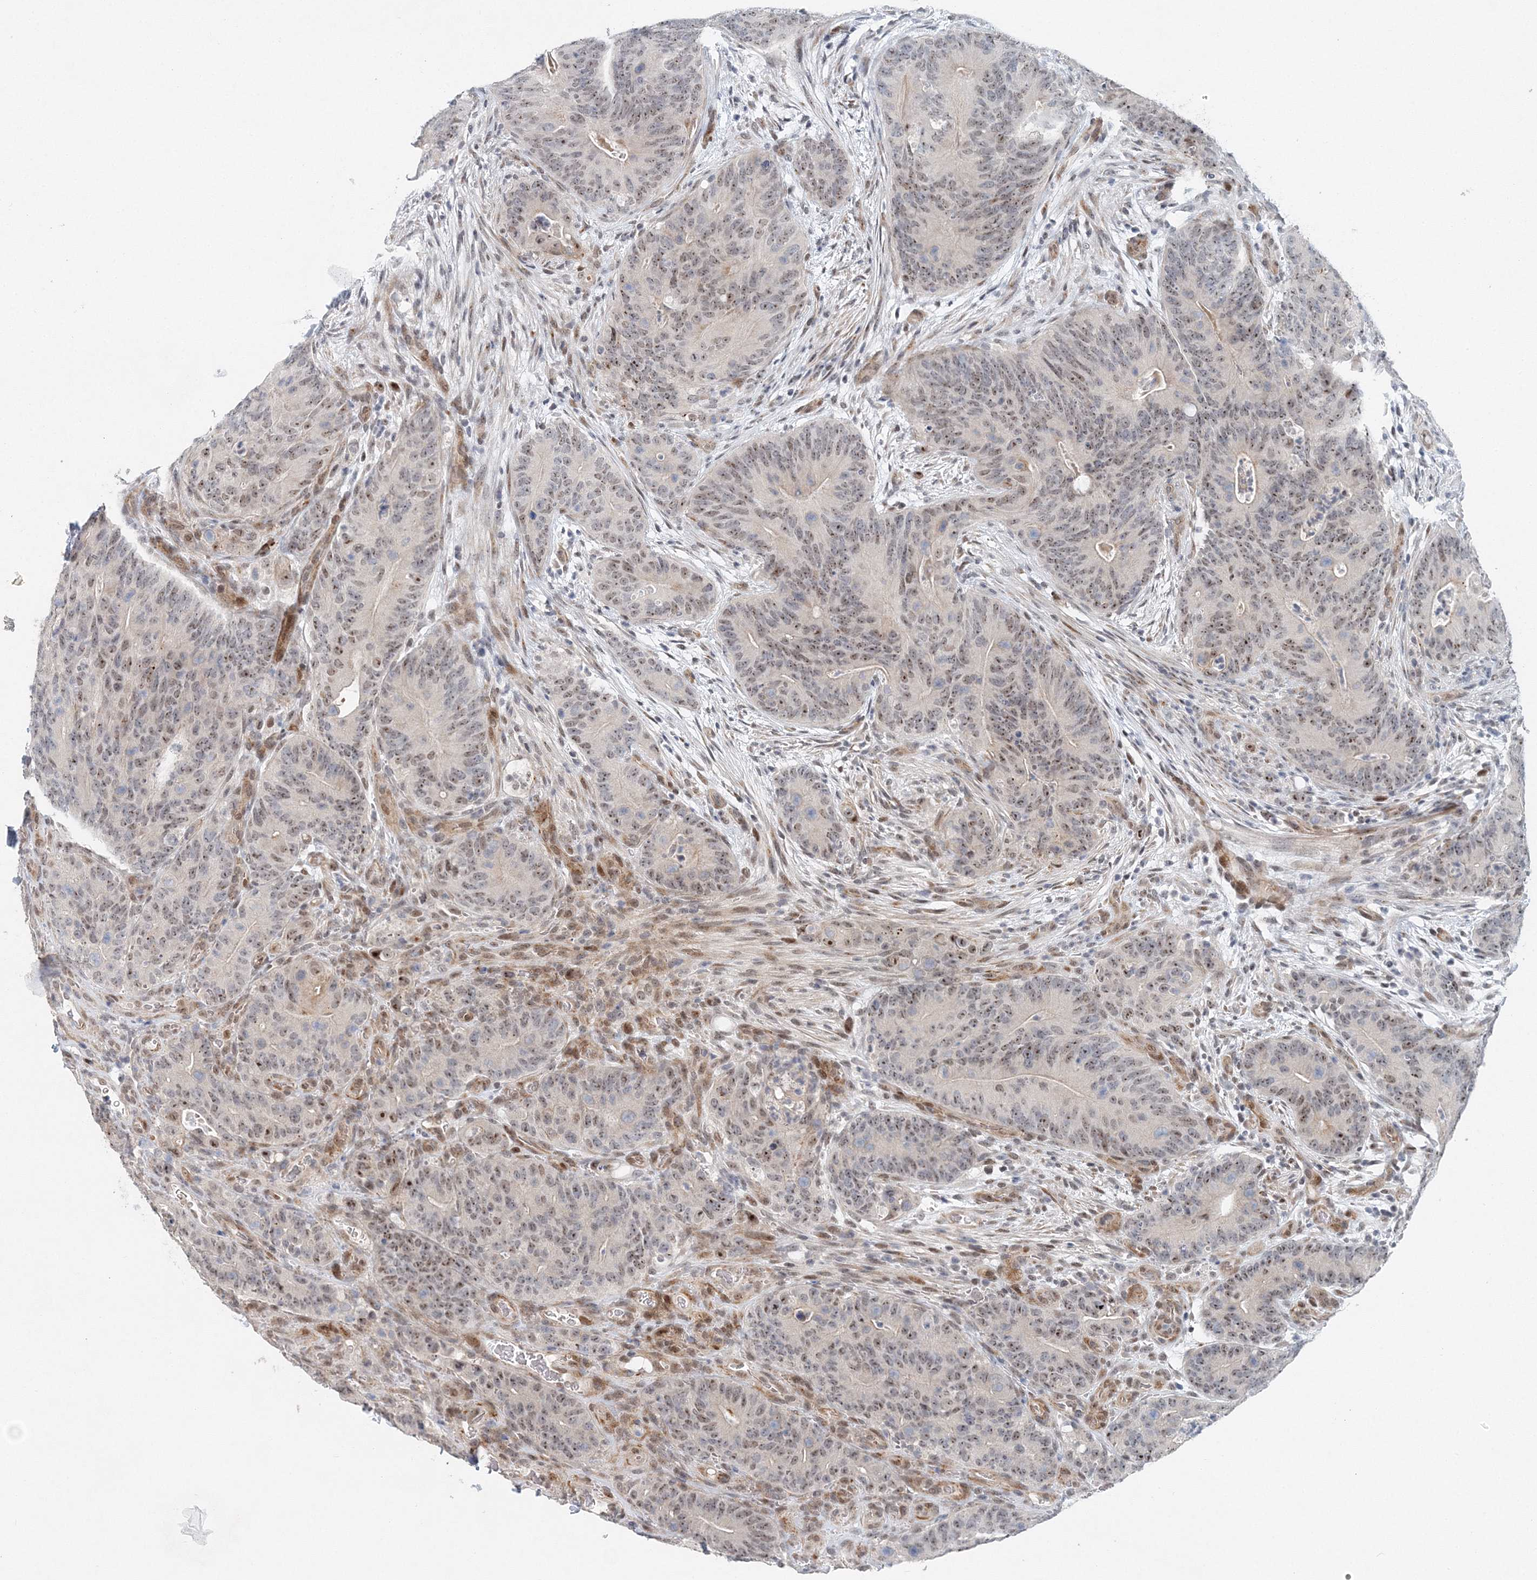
{"staining": {"intensity": "moderate", "quantity": ">75%", "location": "nuclear"}, "tissue": "colorectal cancer", "cell_type": "Tumor cells", "image_type": "cancer", "snomed": [{"axis": "morphology", "description": "Normal tissue, NOS"}, {"axis": "topography", "description": "Colon"}], "caption": "Moderate nuclear expression is appreciated in about >75% of tumor cells in colorectal cancer.", "gene": "UIMC1", "patient": {"sex": "female", "age": 82}}